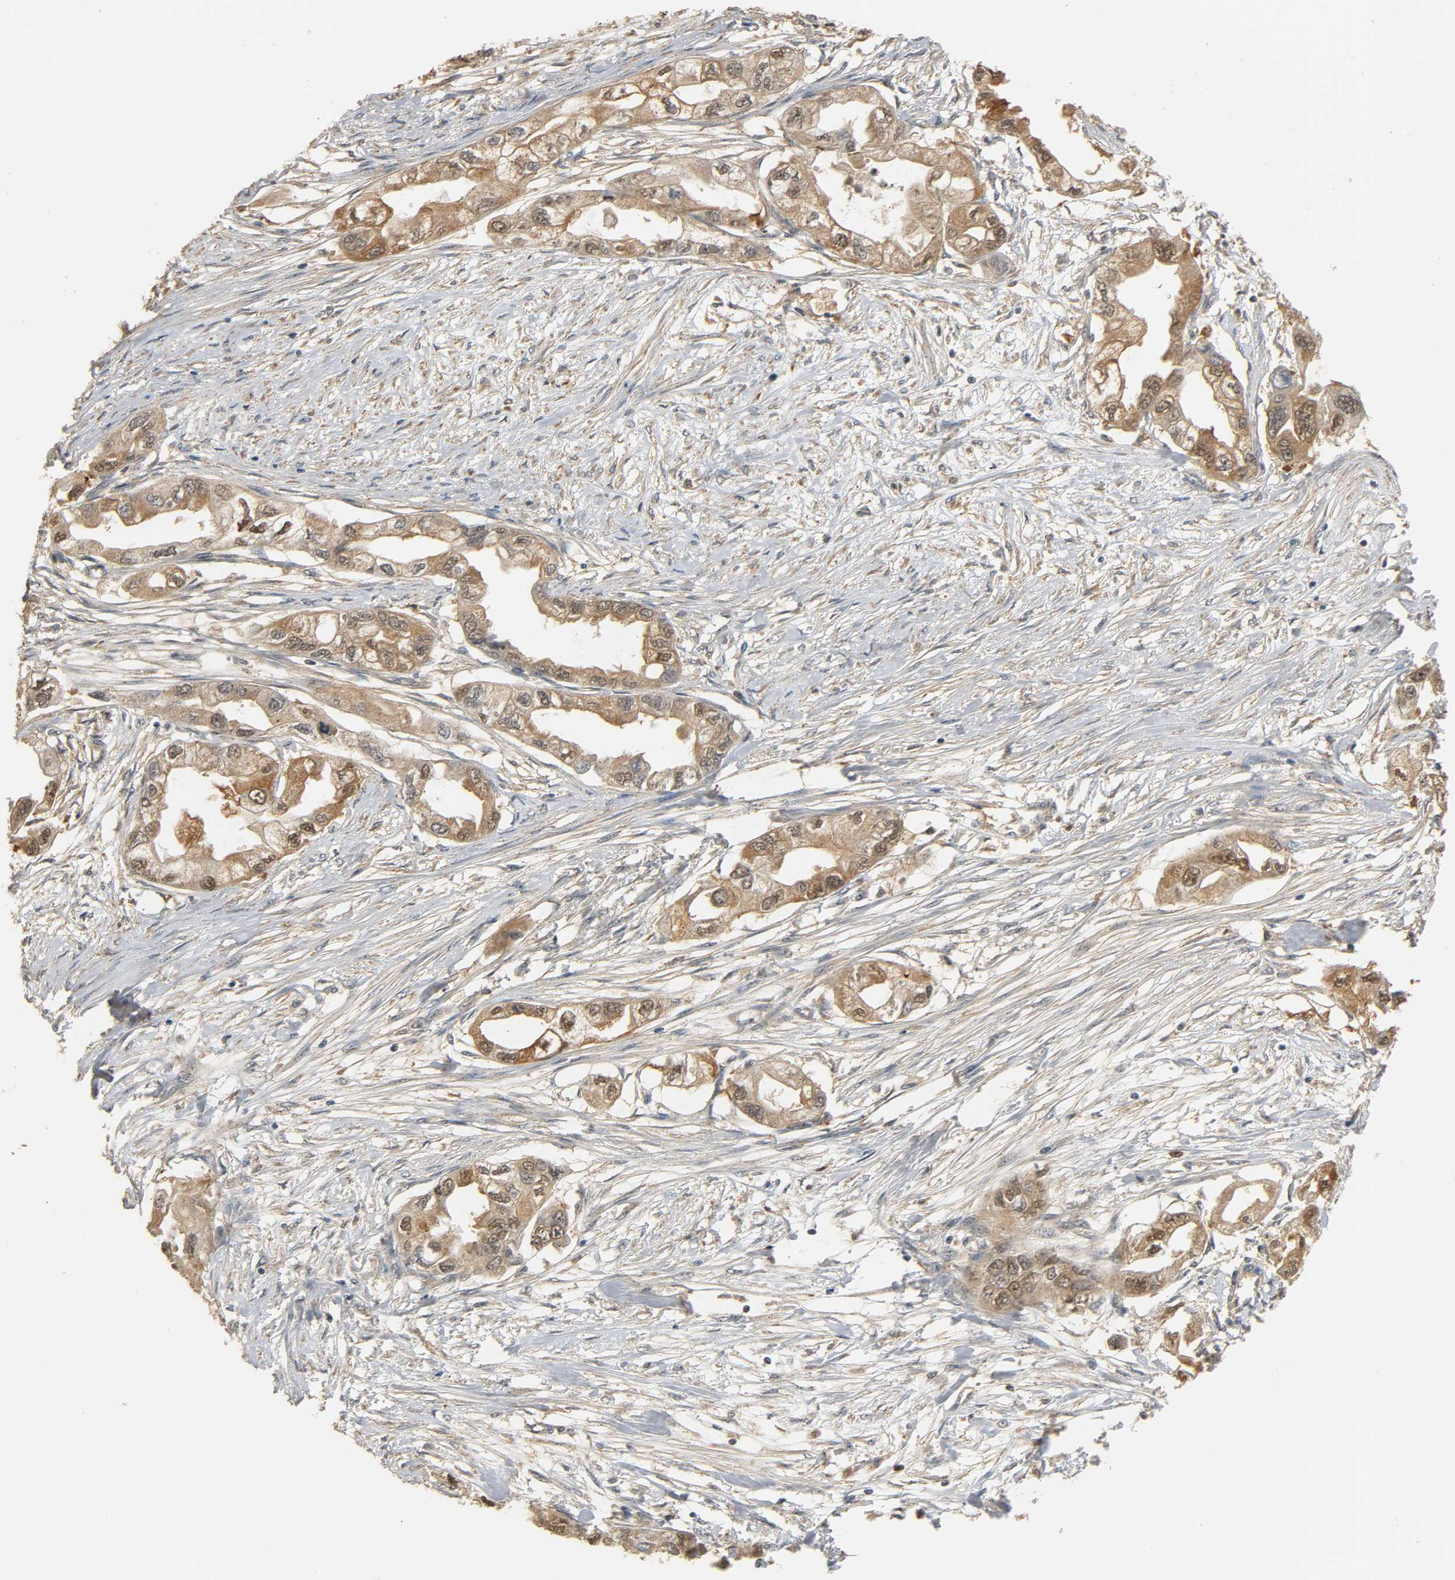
{"staining": {"intensity": "moderate", "quantity": ">75%", "location": "cytoplasmic/membranous"}, "tissue": "endometrial cancer", "cell_type": "Tumor cells", "image_type": "cancer", "snomed": [{"axis": "morphology", "description": "Adenocarcinoma, NOS"}, {"axis": "topography", "description": "Endometrium"}], "caption": "A high-resolution image shows IHC staining of adenocarcinoma (endometrial), which demonstrates moderate cytoplasmic/membranous expression in approximately >75% of tumor cells.", "gene": "ZFPM2", "patient": {"sex": "female", "age": 67}}